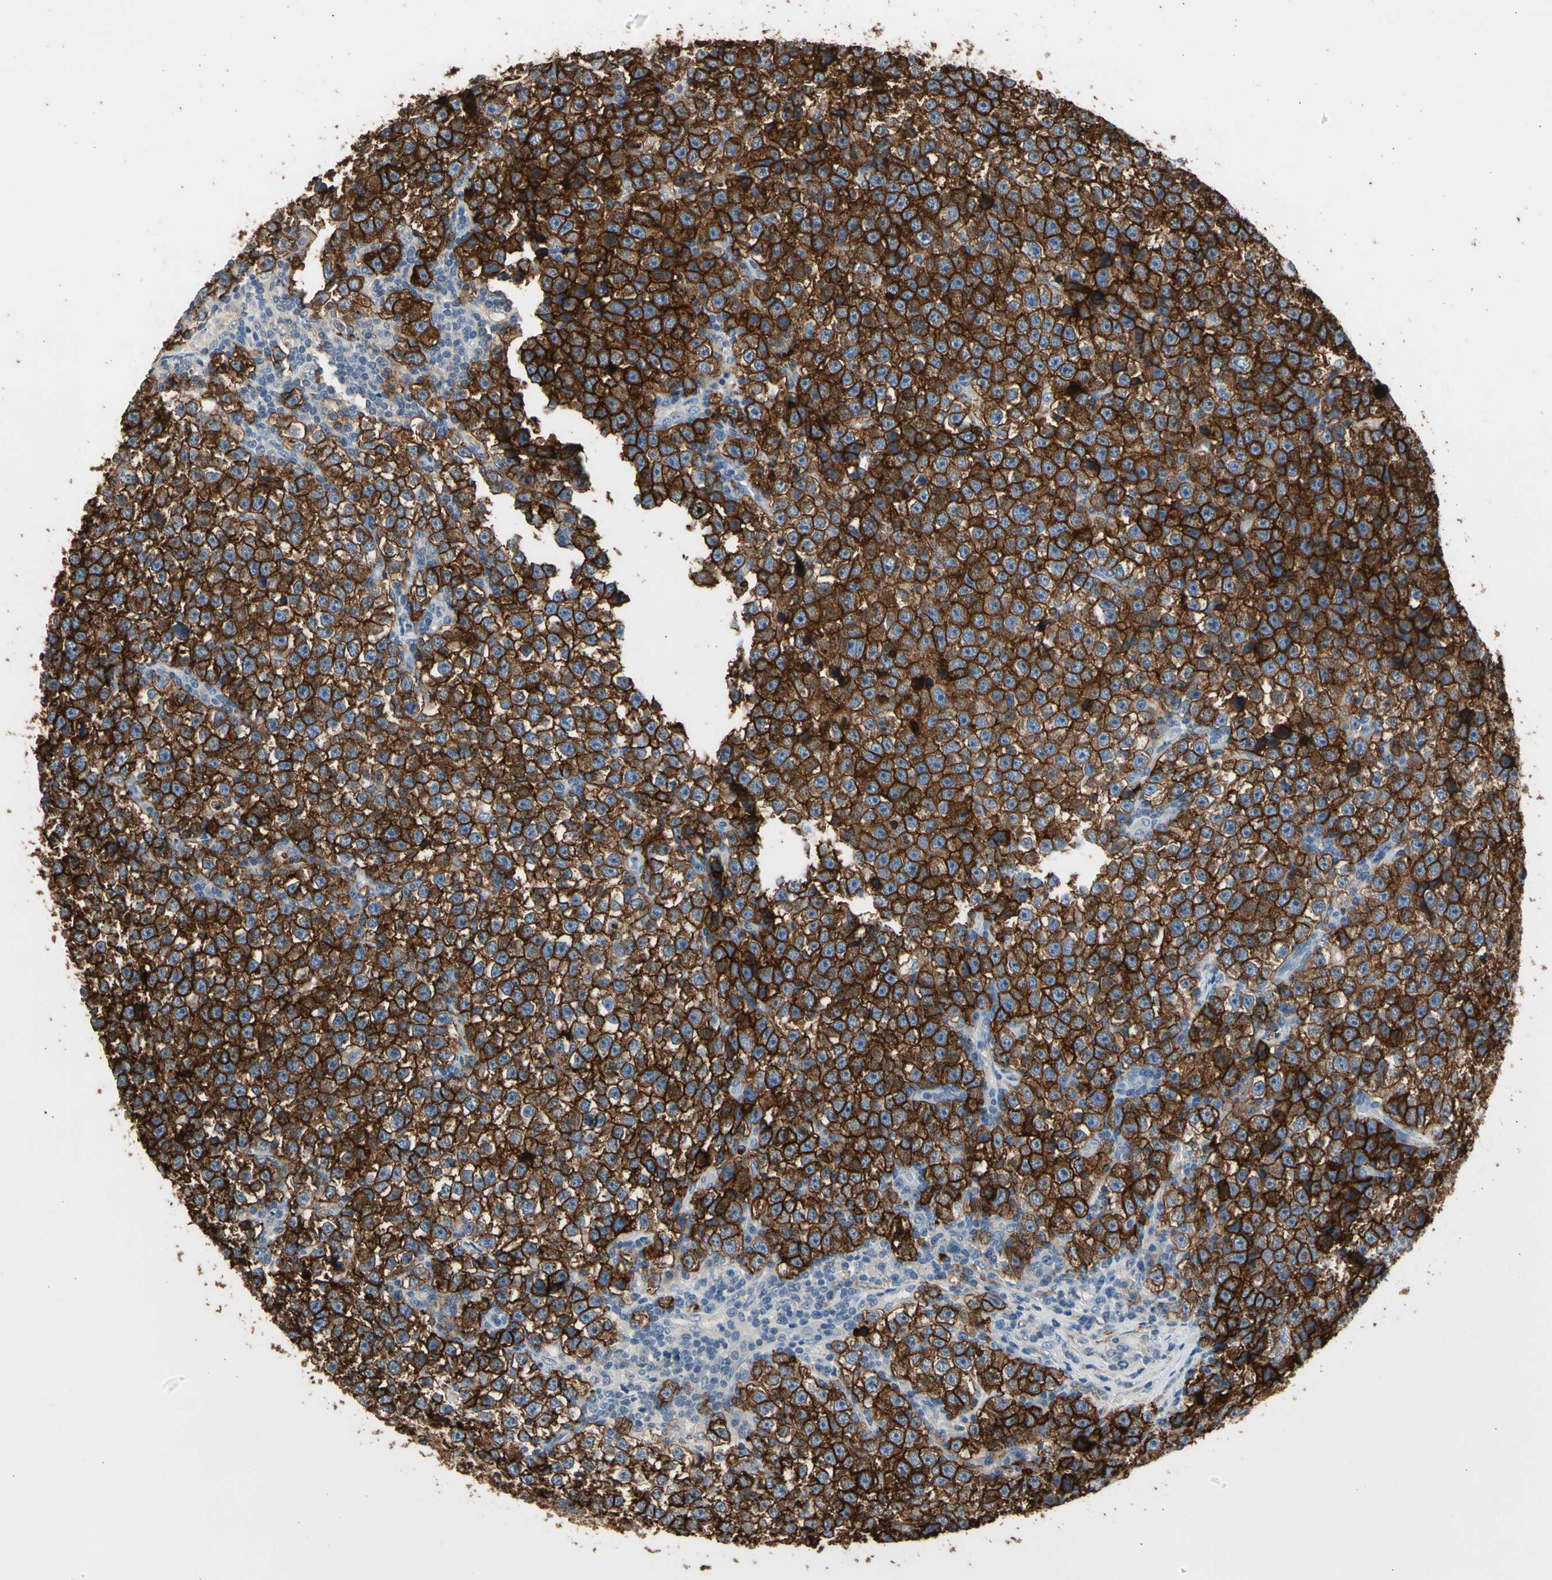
{"staining": {"intensity": "strong", "quantity": ">75%", "location": "cytoplasmic/membranous"}, "tissue": "testis cancer", "cell_type": "Tumor cells", "image_type": "cancer", "snomed": [{"axis": "morphology", "description": "Seminoma, NOS"}, {"axis": "topography", "description": "Testis"}], "caption": "Seminoma (testis) tissue reveals strong cytoplasmic/membranous expression in about >75% of tumor cells", "gene": "SUSD2", "patient": {"sex": "male", "age": 43}}